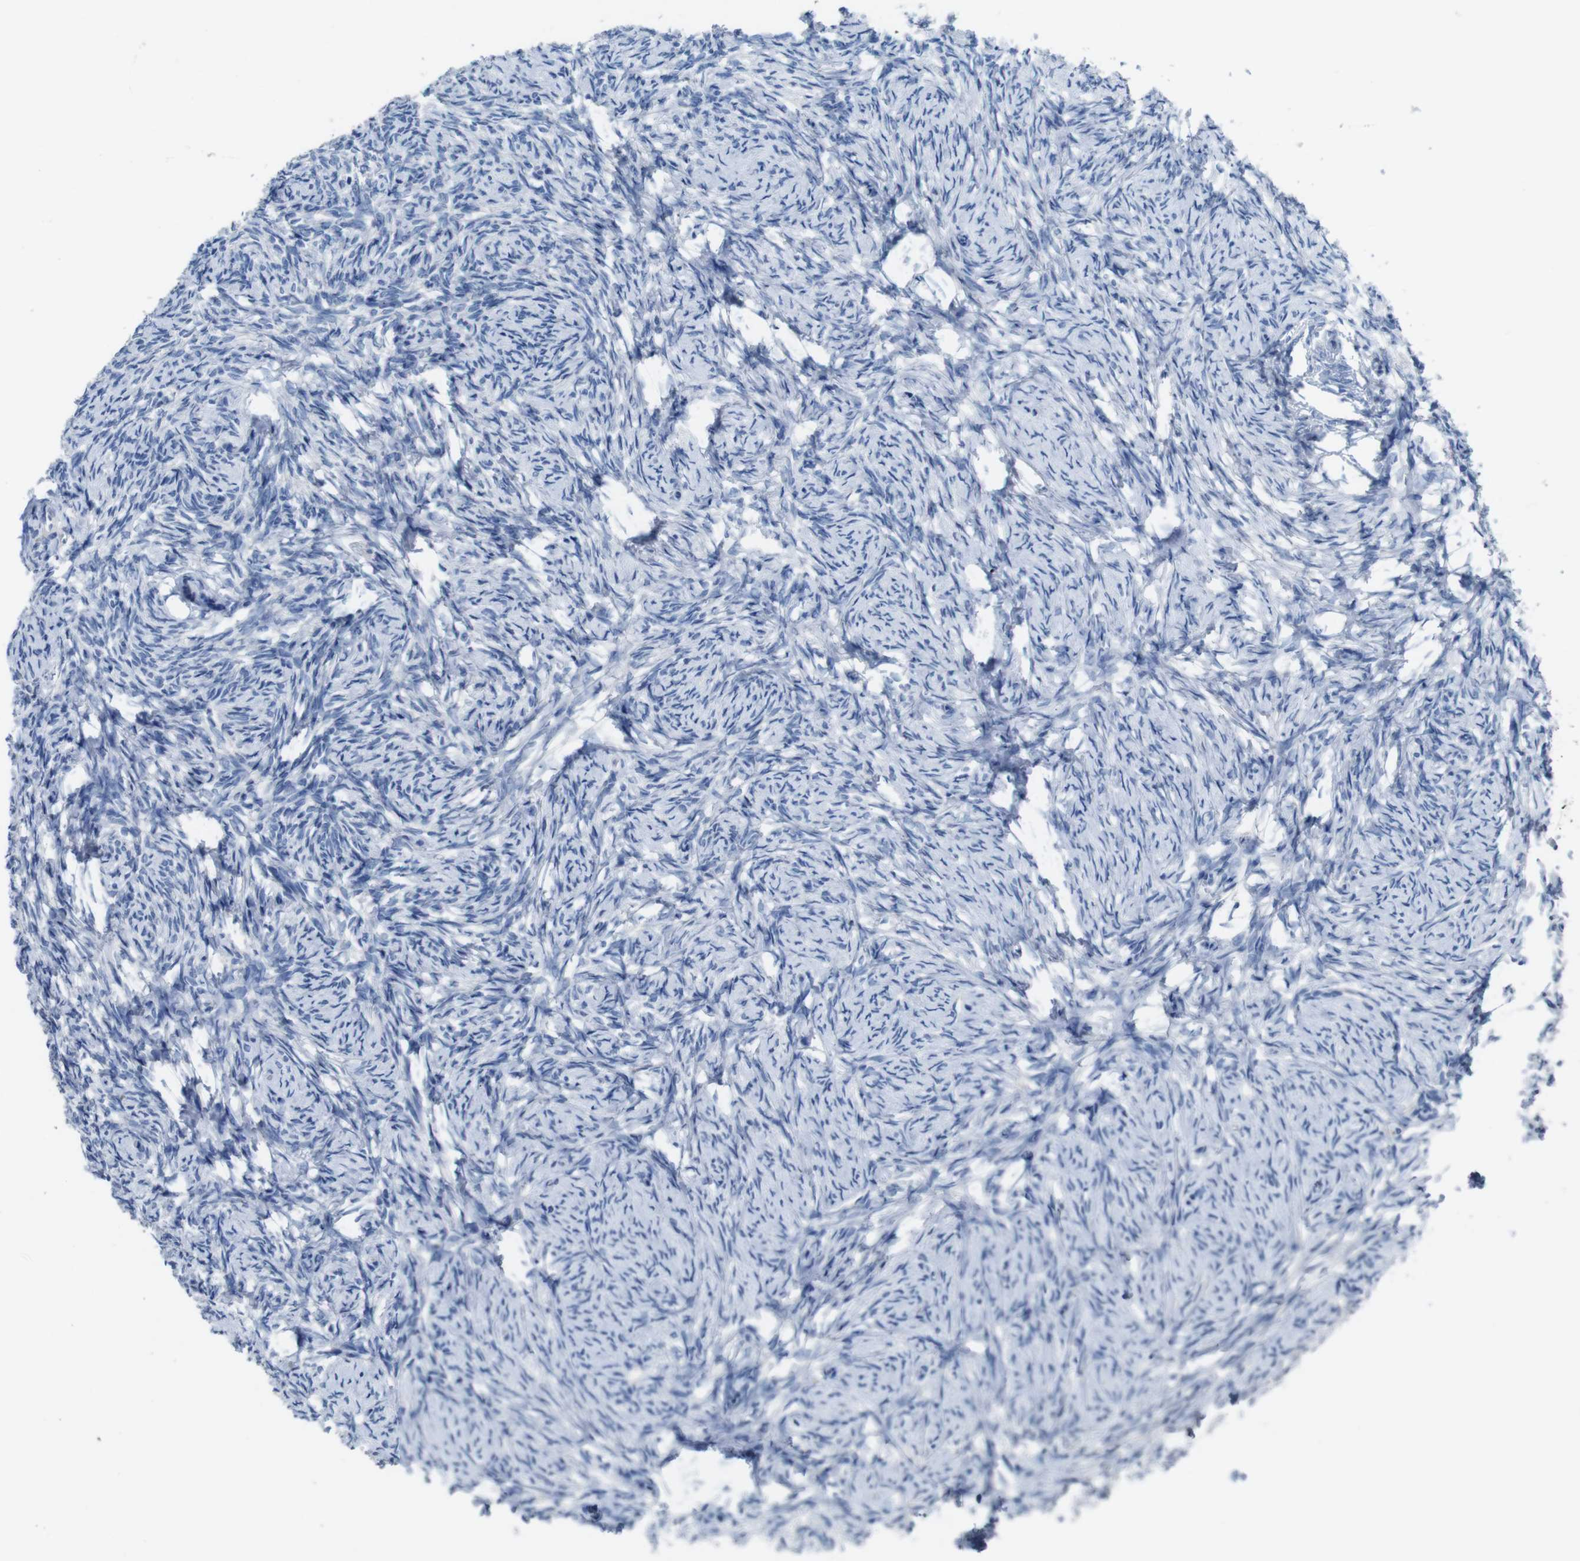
{"staining": {"intensity": "negative", "quantity": "none", "location": "none"}, "tissue": "ovary", "cell_type": "Ovarian stroma cells", "image_type": "normal", "snomed": [{"axis": "morphology", "description": "Normal tissue, NOS"}, {"axis": "topography", "description": "Ovary"}], "caption": "This is an immunohistochemistry (IHC) image of benign human ovary. There is no staining in ovarian stroma cells.", "gene": "SLC2A8", "patient": {"sex": "female", "age": 60}}